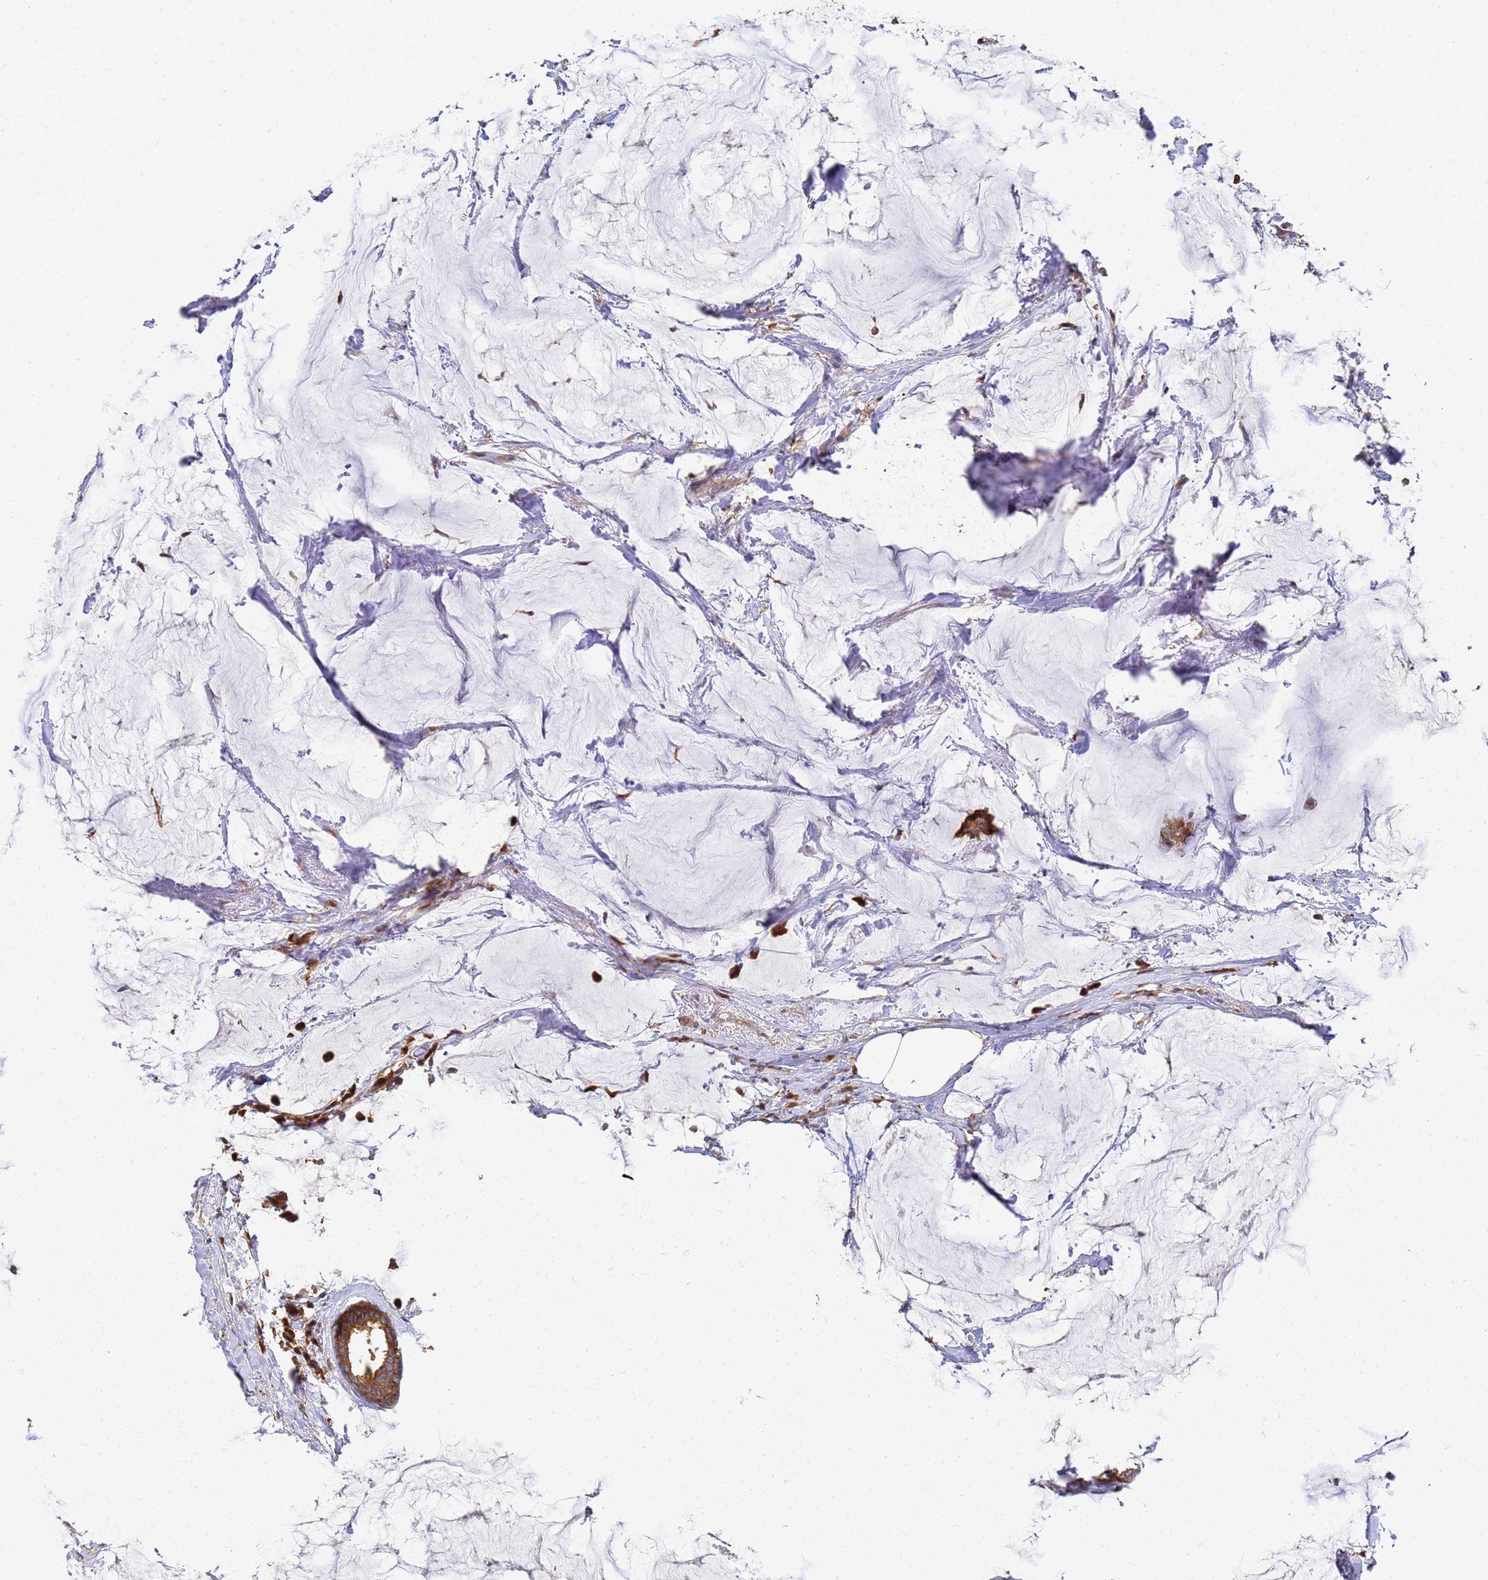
{"staining": {"intensity": "moderate", "quantity": ">75%", "location": "cytoplasmic/membranous"}, "tissue": "breast cancer", "cell_type": "Tumor cells", "image_type": "cancer", "snomed": [{"axis": "morphology", "description": "Duct carcinoma"}, {"axis": "topography", "description": "Breast"}], "caption": "Immunohistochemical staining of human intraductal carcinoma (breast) reveals medium levels of moderate cytoplasmic/membranous protein staining in approximately >75% of tumor cells.", "gene": "NME1-NME2", "patient": {"sex": "female", "age": 93}}